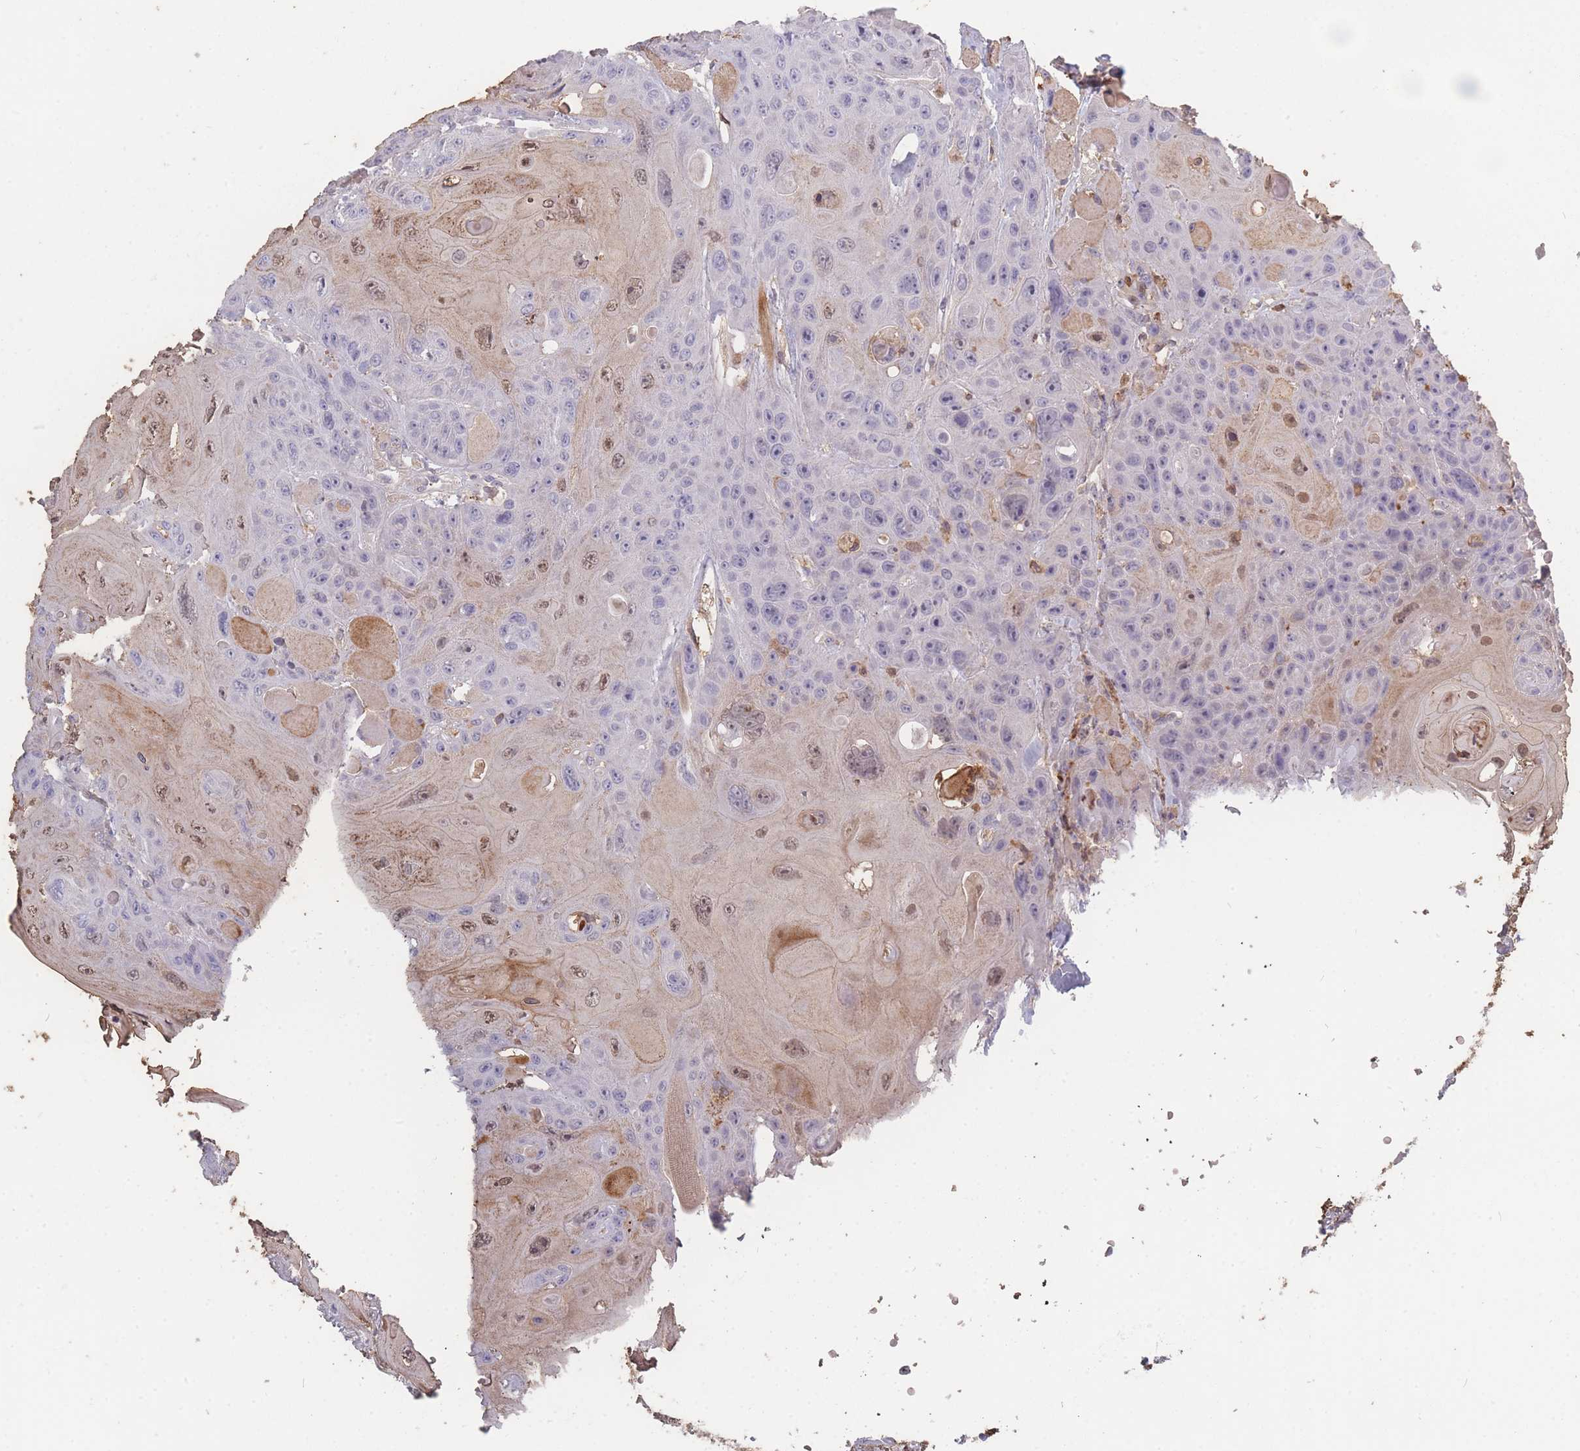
{"staining": {"intensity": "moderate", "quantity": "<25%", "location": "nuclear"}, "tissue": "head and neck cancer", "cell_type": "Tumor cells", "image_type": "cancer", "snomed": [{"axis": "morphology", "description": "Squamous cell carcinoma, NOS"}, {"axis": "topography", "description": "Head-Neck"}], "caption": "Protein positivity by IHC displays moderate nuclear positivity in about <25% of tumor cells in head and neck squamous cell carcinoma.", "gene": "BST1", "patient": {"sex": "female", "age": 59}}